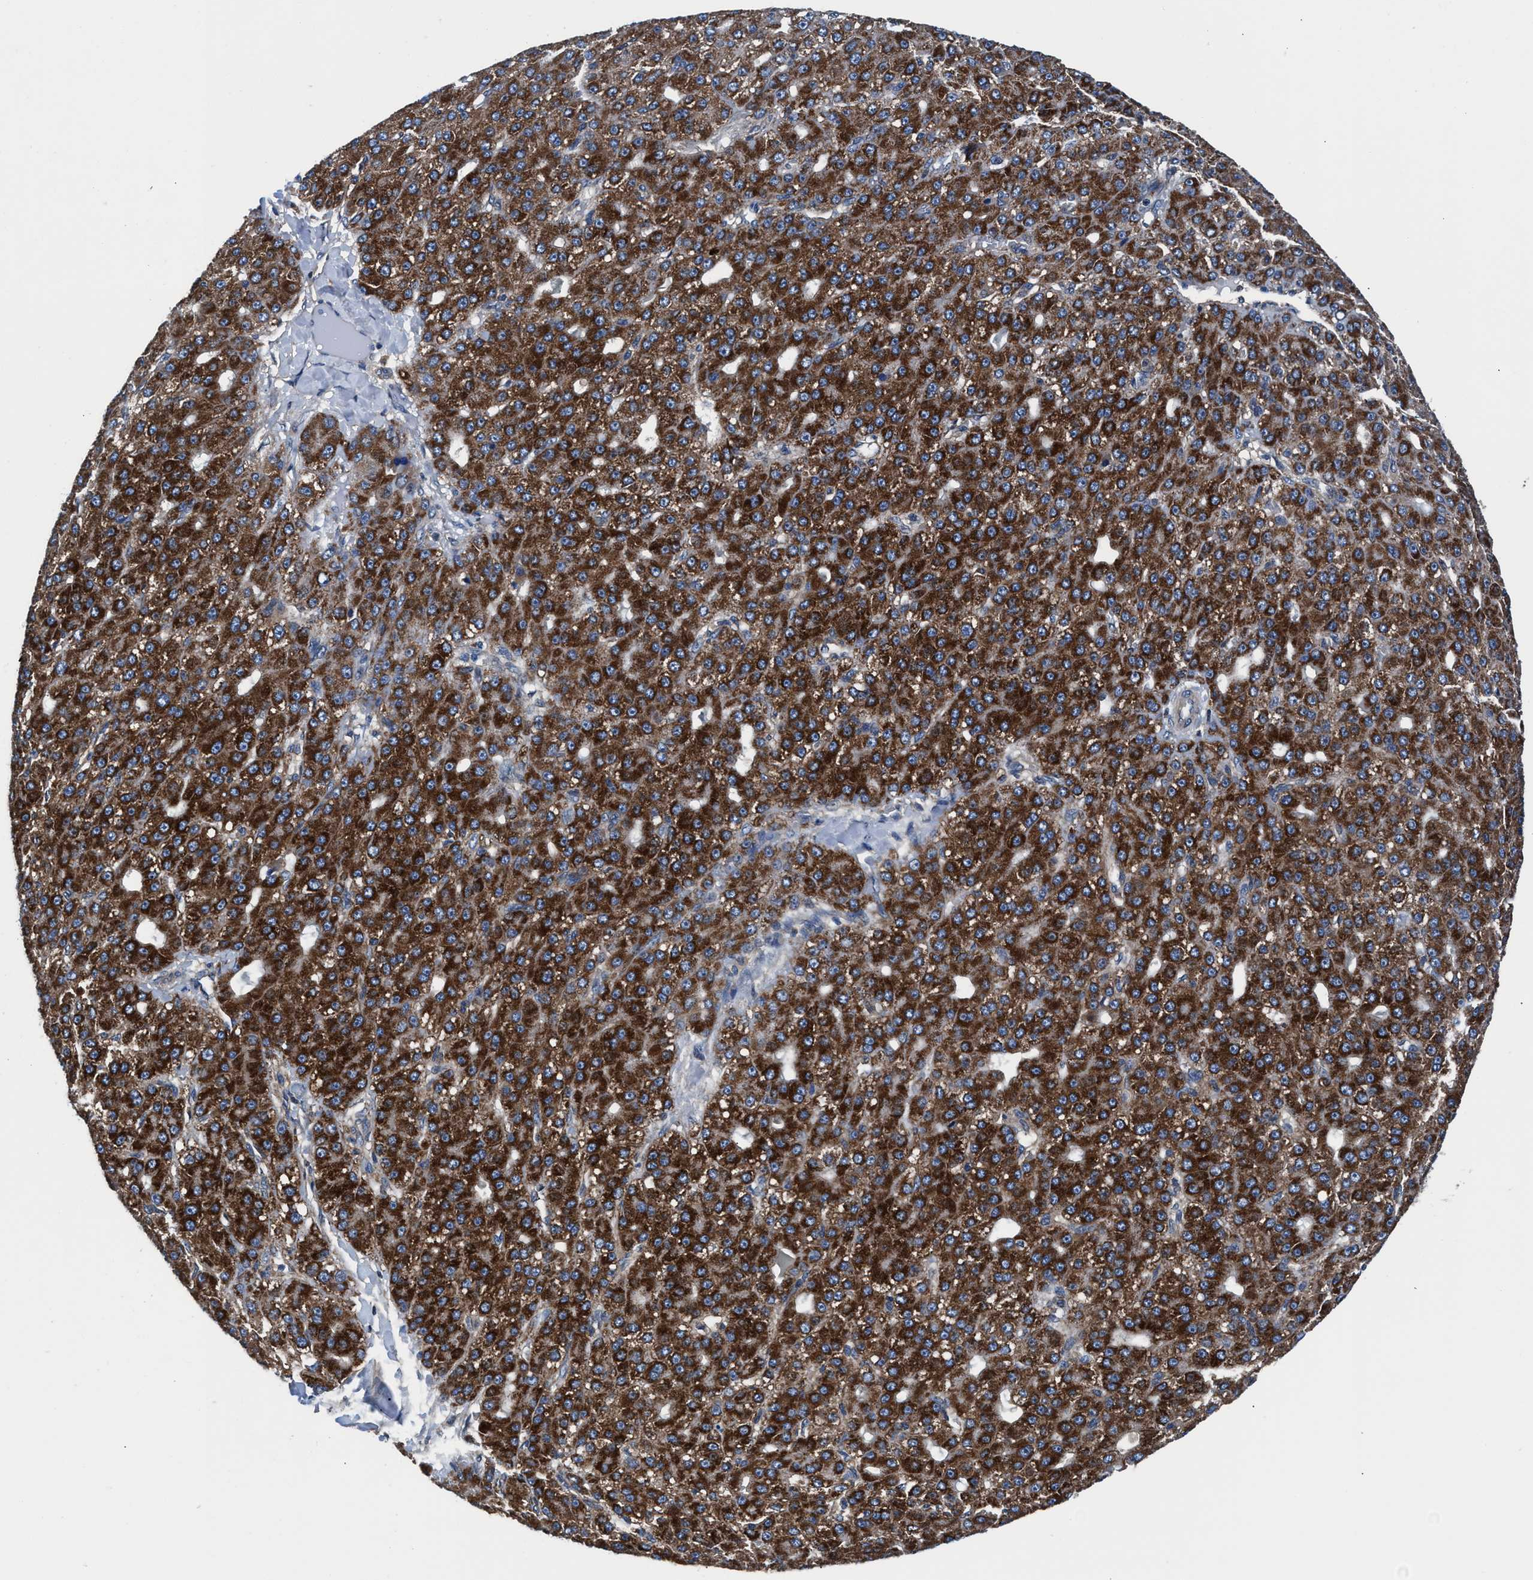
{"staining": {"intensity": "strong", "quantity": "25%-75%", "location": "cytoplasmic/membranous"}, "tissue": "liver cancer", "cell_type": "Tumor cells", "image_type": "cancer", "snomed": [{"axis": "morphology", "description": "Carcinoma, Hepatocellular, NOS"}, {"axis": "topography", "description": "Liver"}], "caption": "Liver cancer was stained to show a protein in brown. There is high levels of strong cytoplasmic/membranous staining in about 25%-75% of tumor cells.", "gene": "NKTR", "patient": {"sex": "male", "age": 67}}